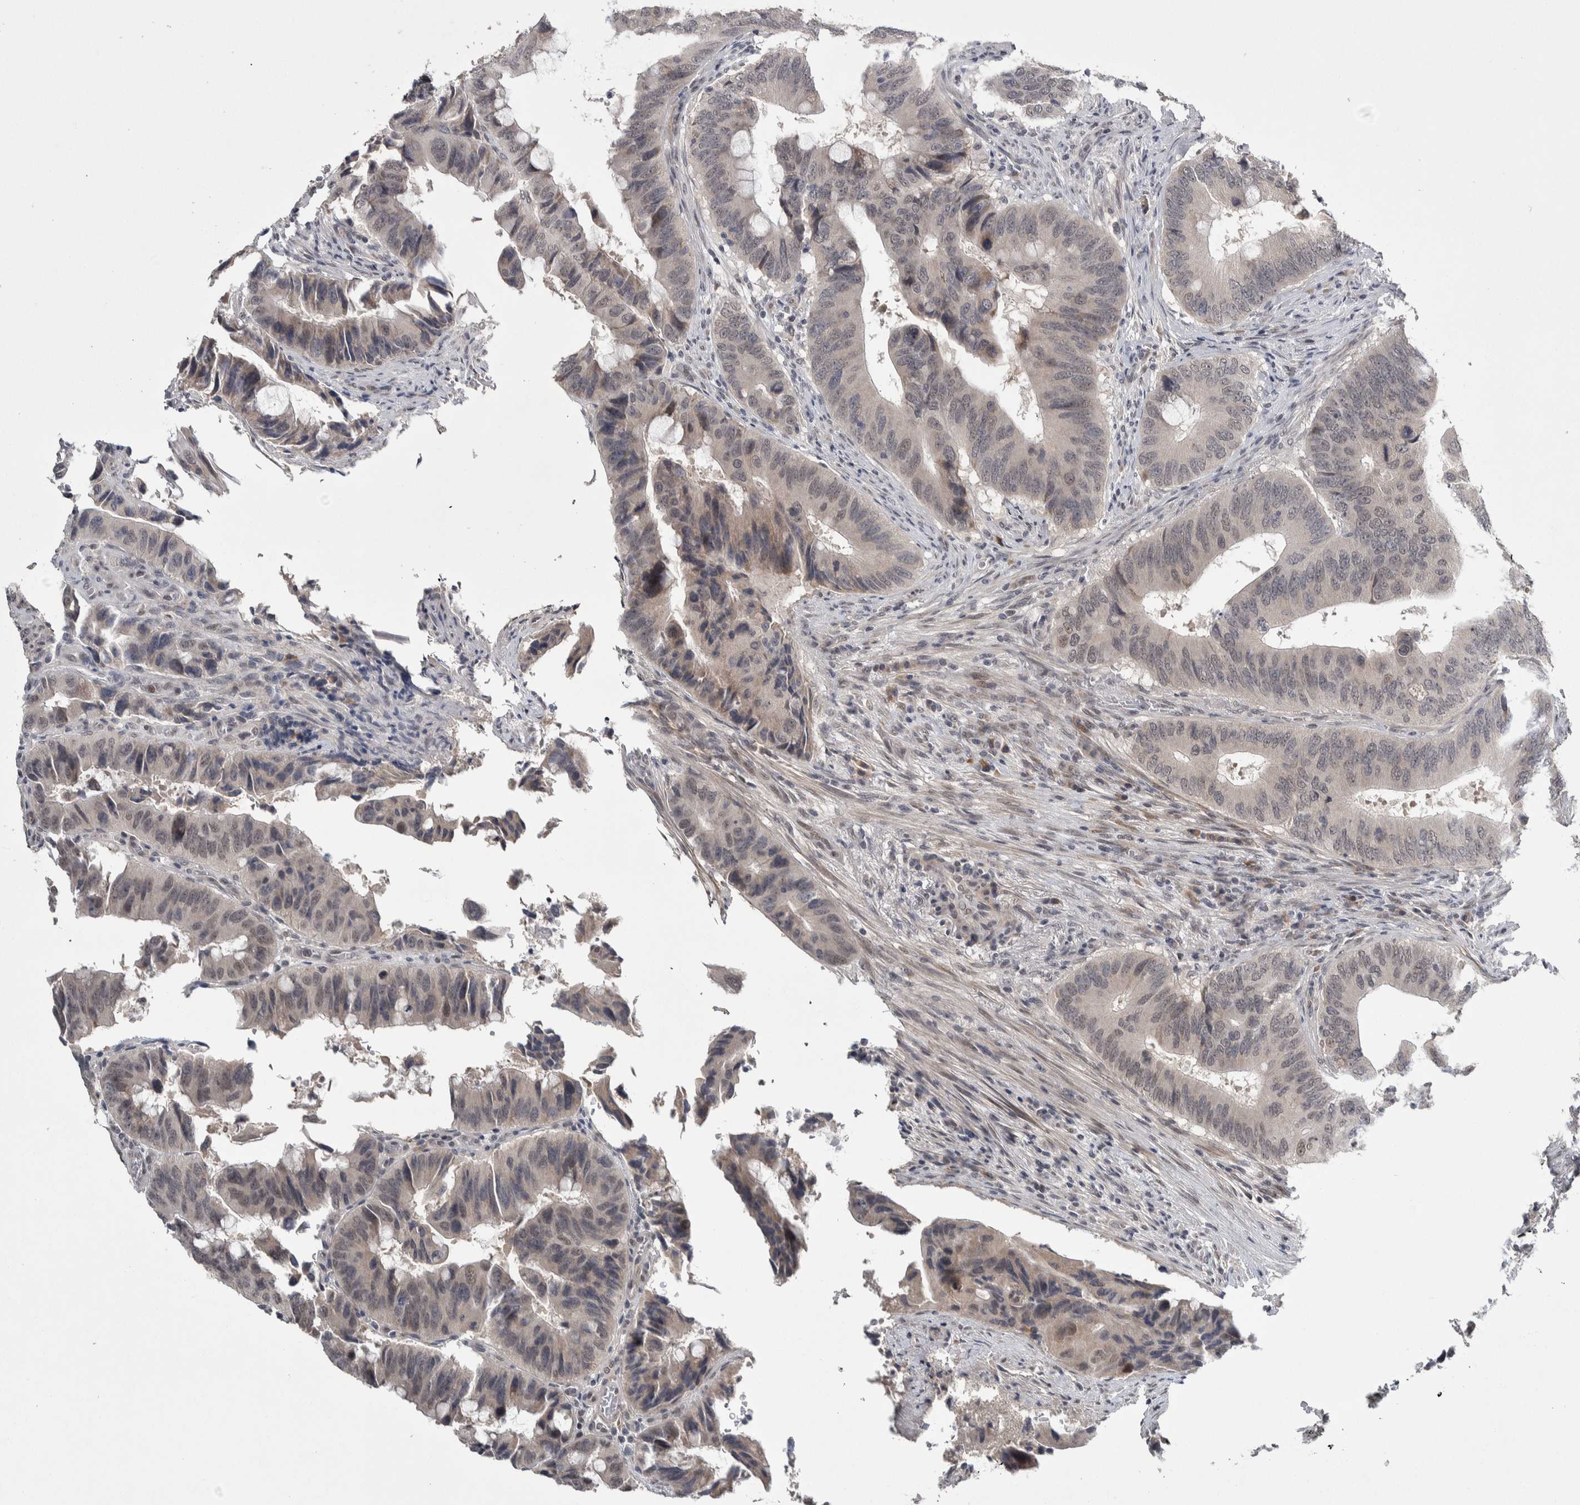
{"staining": {"intensity": "weak", "quantity": "<25%", "location": "nuclear"}, "tissue": "colorectal cancer", "cell_type": "Tumor cells", "image_type": "cancer", "snomed": [{"axis": "morphology", "description": "Adenocarcinoma, NOS"}, {"axis": "topography", "description": "Colon"}], "caption": "This is an IHC photomicrograph of human colorectal cancer (adenocarcinoma). There is no expression in tumor cells.", "gene": "ASPN", "patient": {"sex": "male", "age": 71}}